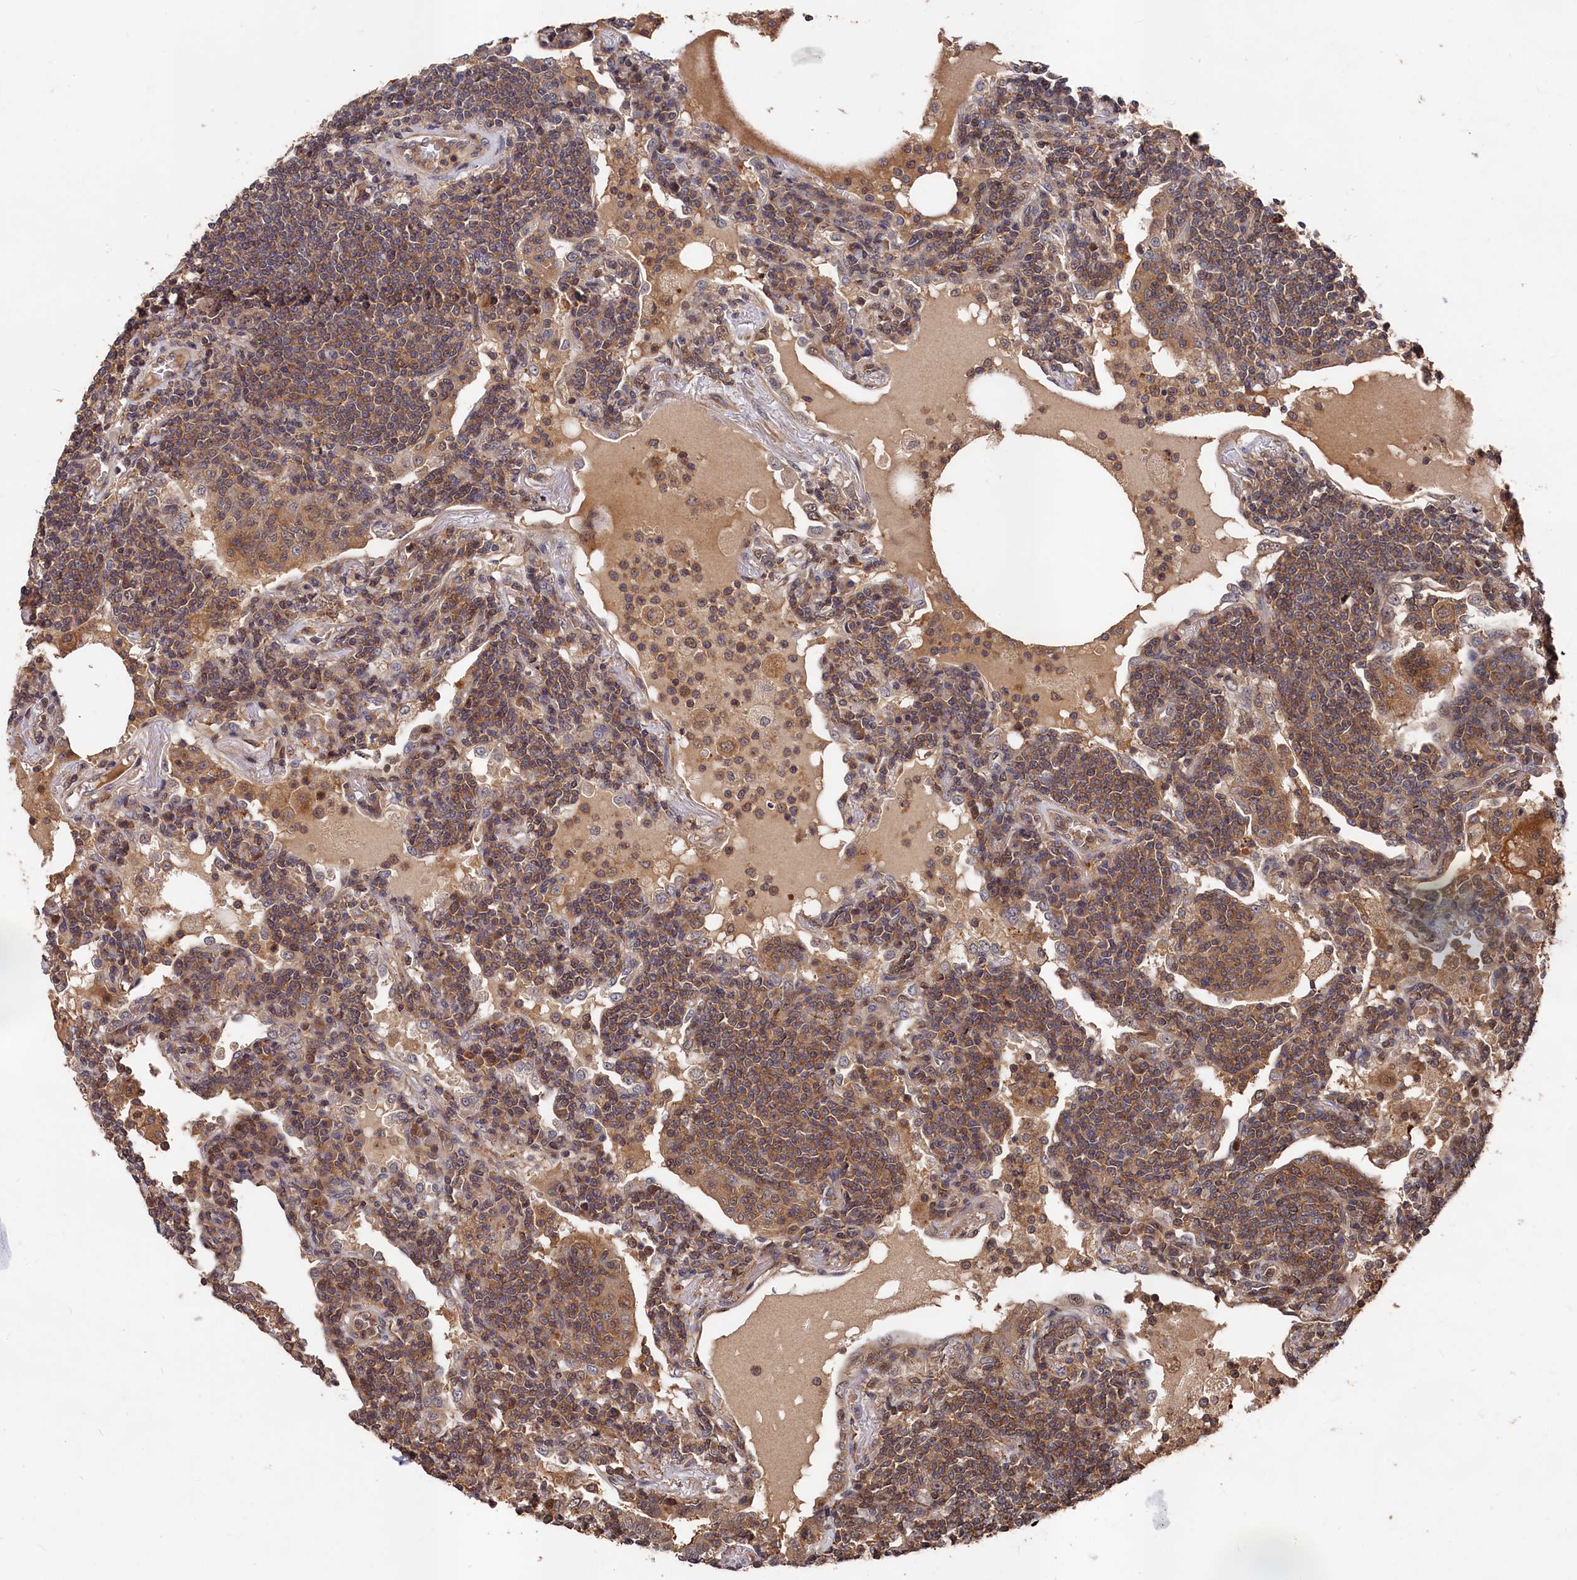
{"staining": {"intensity": "moderate", "quantity": ">75%", "location": "cytoplasmic/membranous"}, "tissue": "lymphoma", "cell_type": "Tumor cells", "image_type": "cancer", "snomed": [{"axis": "morphology", "description": "Malignant lymphoma, non-Hodgkin's type, Low grade"}, {"axis": "topography", "description": "Lung"}], "caption": "The histopathology image demonstrates immunohistochemical staining of lymphoma. There is moderate cytoplasmic/membranous staining is appreciated in about >75% of tumor cells.", "gene": "RMI2", "patient": {"sex": "female", "age": 71}}